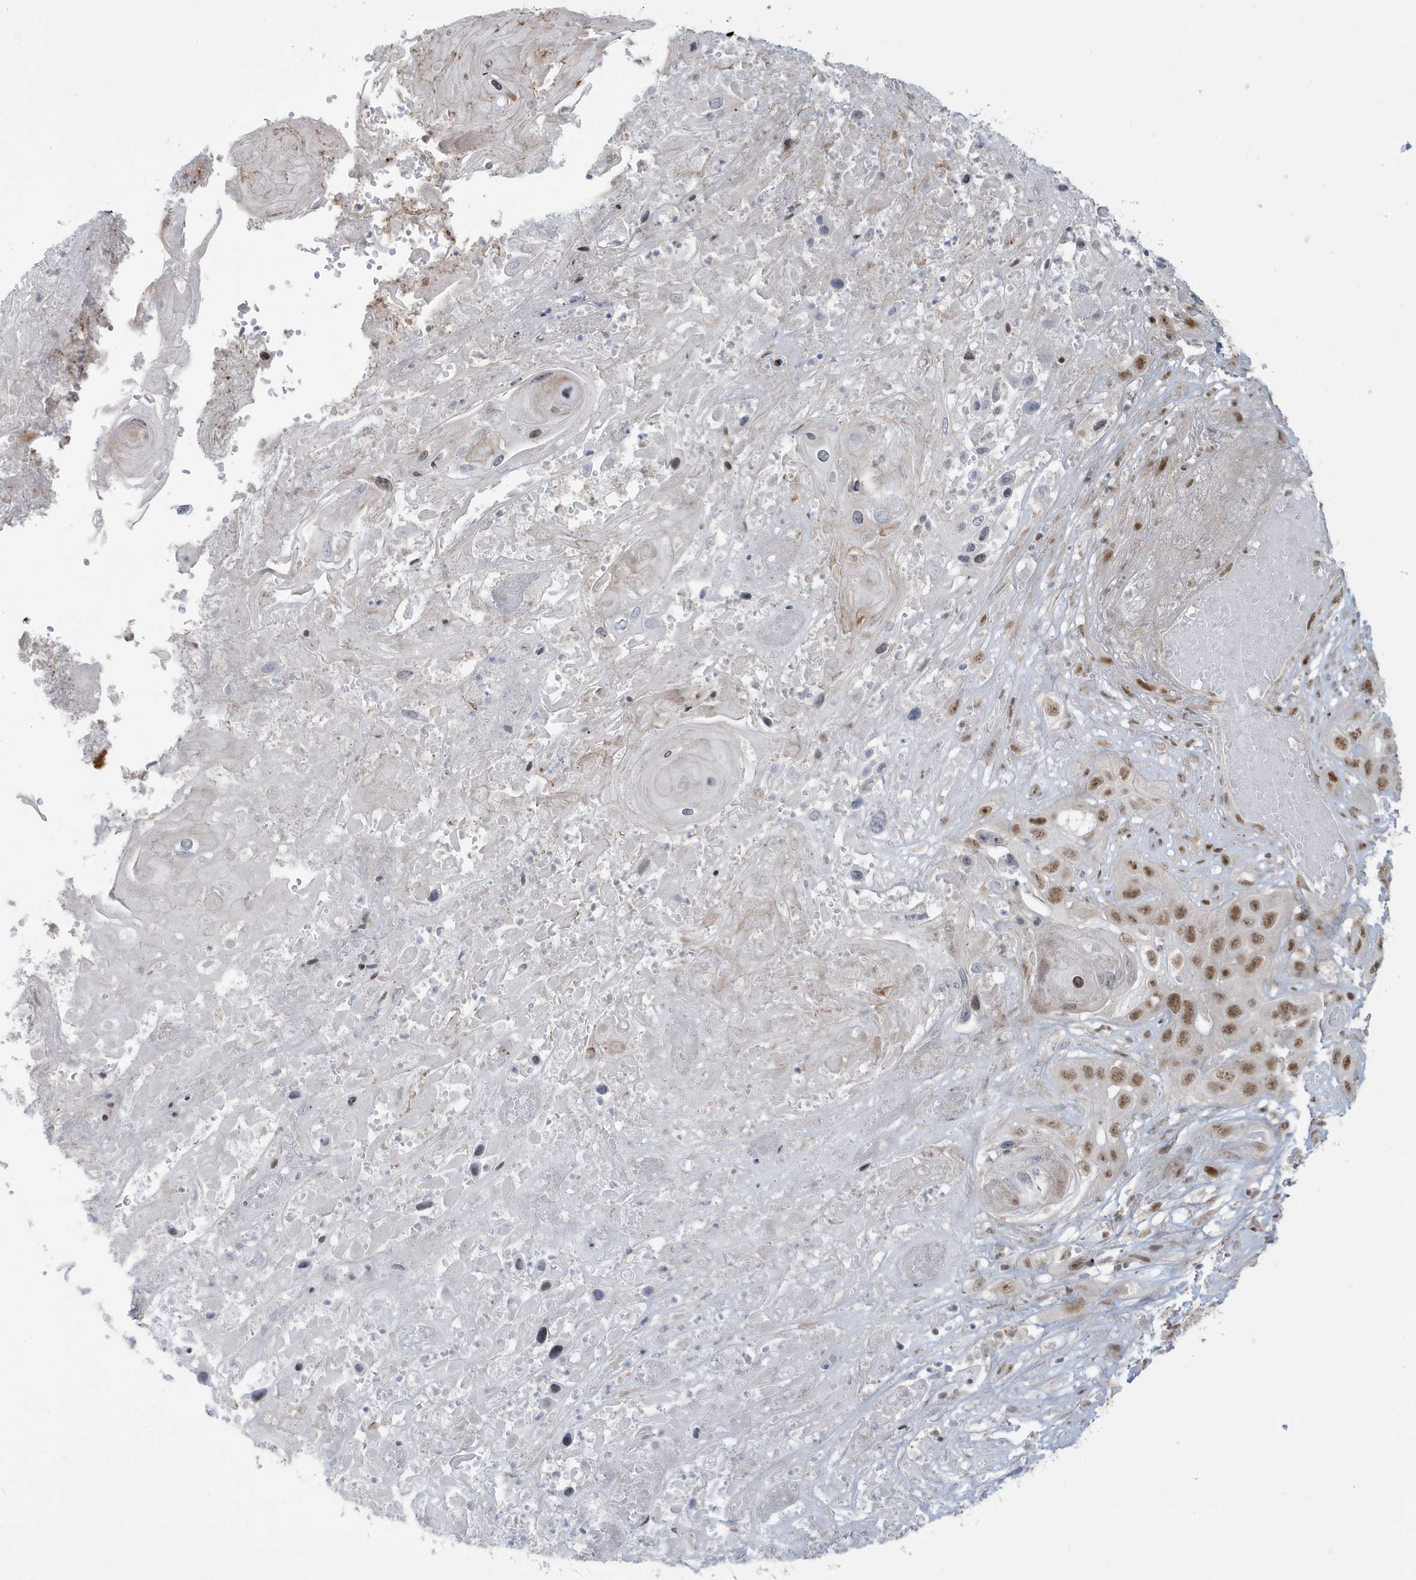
{"staining": {"intensity": "moderate", "quantity": ">75%", "location": "nuclear"}, "tissue": "skin cancer", "cell_type": "Tumor cells", "image_type": "cancer", "snomed": [{"axis": "morphology", "description": "Squamous cell carcinoma, NOS"}, {"axis": "topography", "description": "Skin"}], "caption": "High-power microscopy captured an IHC histopathology image of squamous cell carcinoma (skin), revealing moderate nuclear expression in about >75% of tumor cells.", "gene": "C1orf52", "patient": {"sex": "male", "age": 55}}